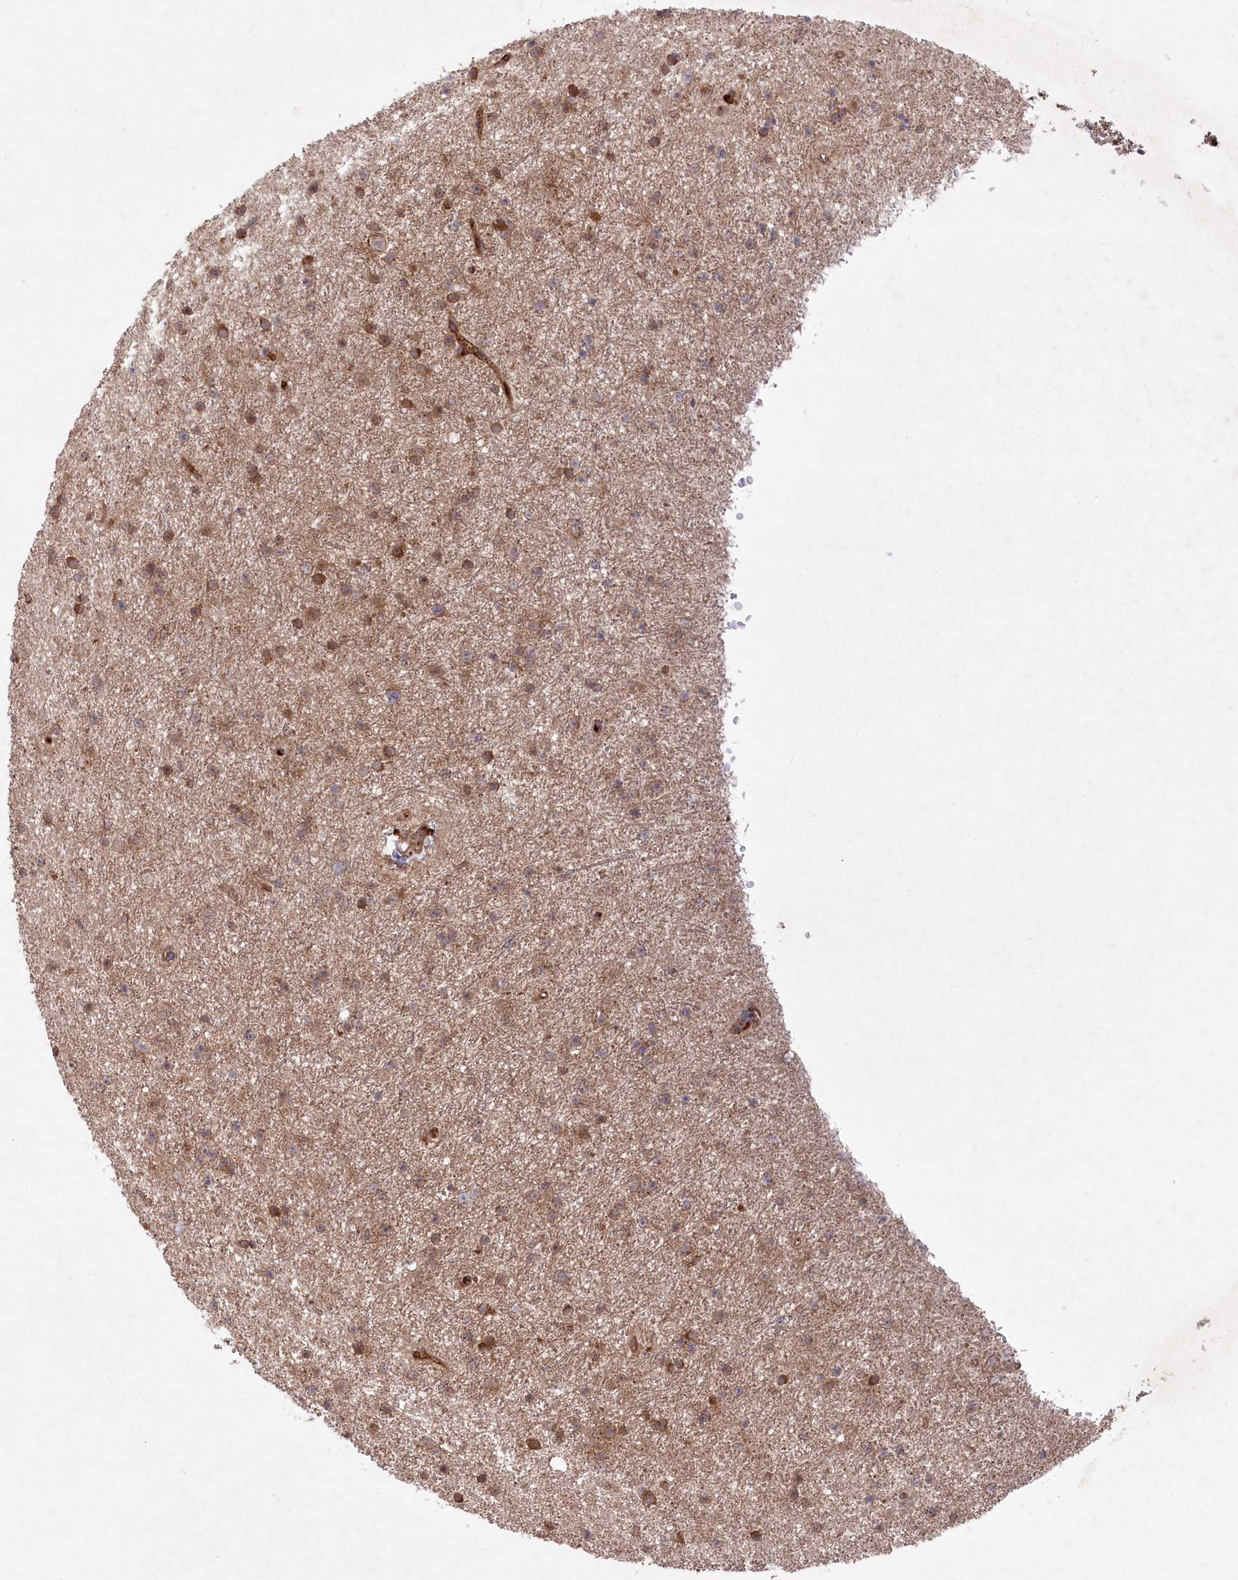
{"staining": {"intensity": "moderate", "quantity": ">75%", "location": "cytoplasmic/membranous,nuclear"}, "tissue": "glioma", "cell_type": "Tumor cells", "image_type": "cancer", "snomed": [{"axis": "morphology", "description": "Glioma, malignant, Low grade"}, {"axis": "topography", "description": "Cerebral cortex"}], "caption": "Moderate cytoplasmic/membranous and nuclear positivity for a protein is identified in approximately >75% of tumor cells of glioma using immunohistochemistry (IHC).", "gene": "PPP1R21", "patient": {"sex": "female", "age": 39}}